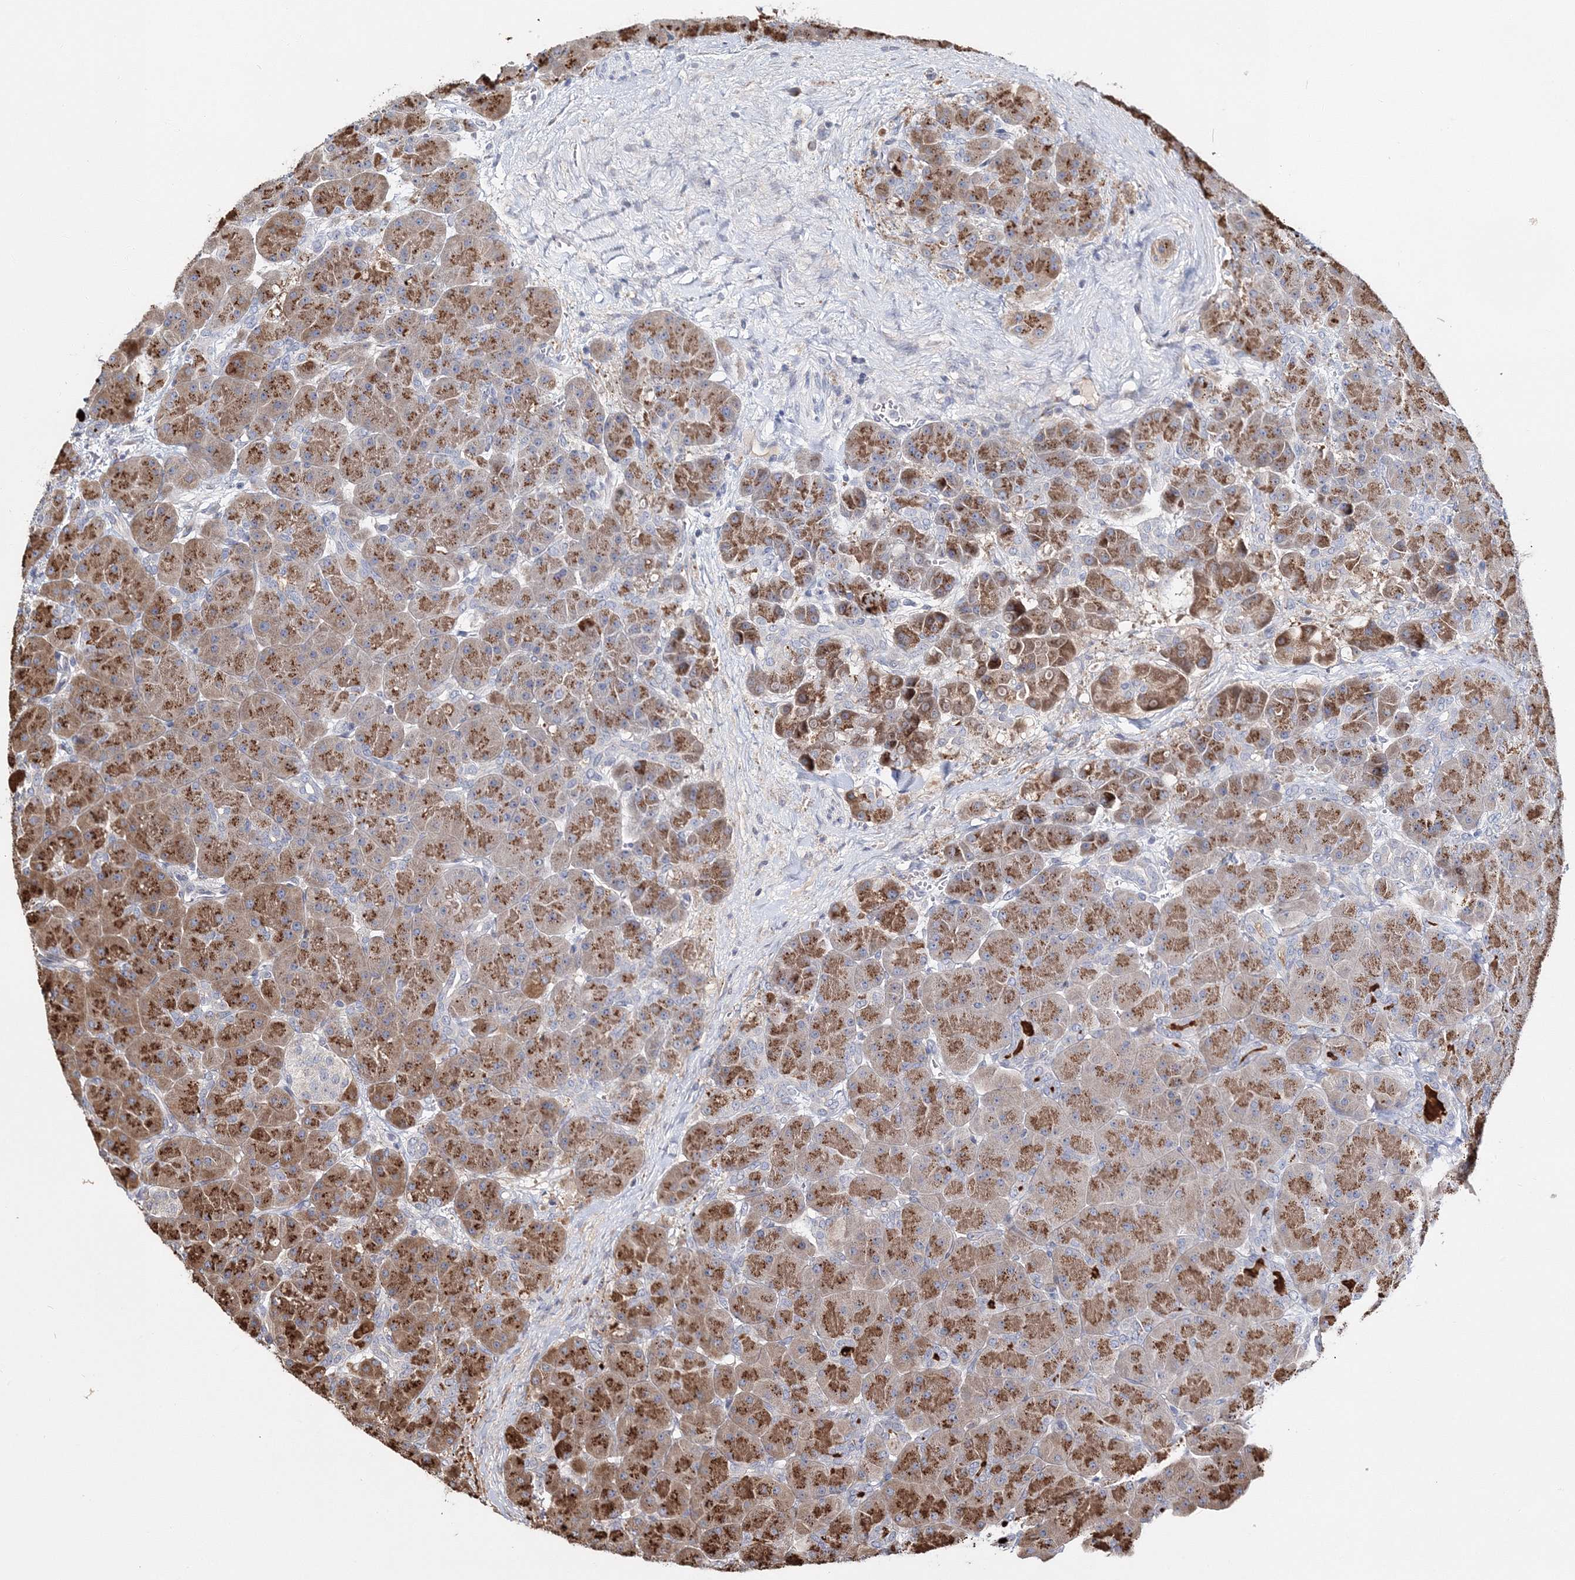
{"staining": {"intensity": "strong", "quantity": ">75%", "location": "cytoplasmic/membranous"}, "tissue": "pancreas", "cell_type": "Exocrine glandular cells", "image_type": "normal", "snomed": [{"axis": "morphology", "description": "Normal tissue, NOS"}, {"axis": "topography", "description": "Pancreas"}], "caption": "This is a photomicrograph of immunohistochemistry (IHC) staining of benign pancreas, which shows strong expression in the cytoplasmic/membranous of exocrine glandular cells.", "gene": "GJB5", "patient": {"sex": "male", "age": 66}}